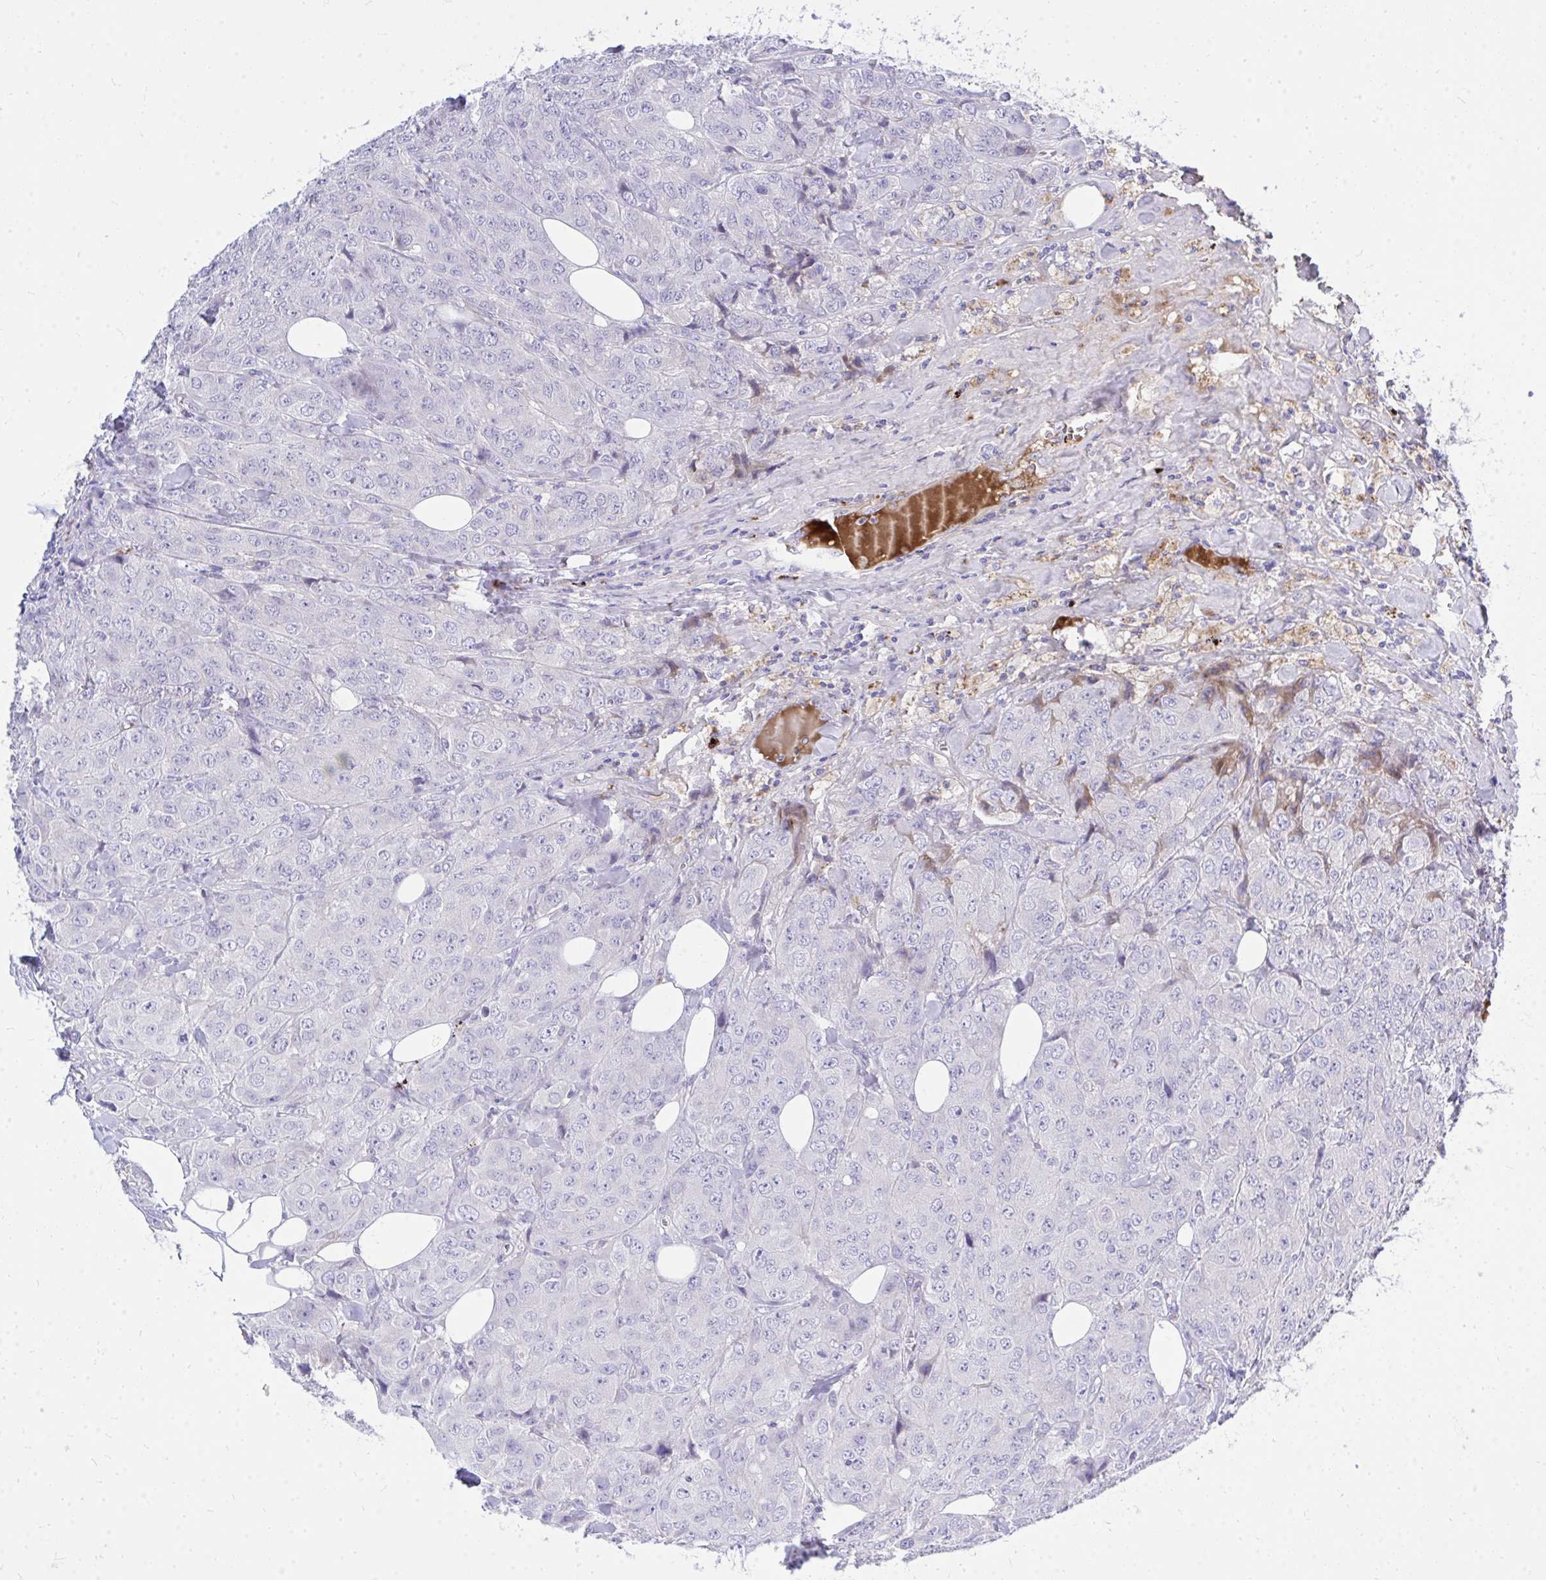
{"staining": {"intensity": "negative", "quantity": "none", "location": "none"}, "tissue": "breast cancer", "cell_type": "Tumor cells", "image_type": "cancer", "snomed": [{"axis": "morphology", "description": "Duct carcinoma"}, {"axis": "topography", "description": "Breast"}], "caption": "DAB (3,3'-diaminobenzidine) immunohistochemical staining of breast cancer displays no significant staining in tumor cells.", "gene": "TP53I11", "patient": {"sex": "female", "age": 43}}